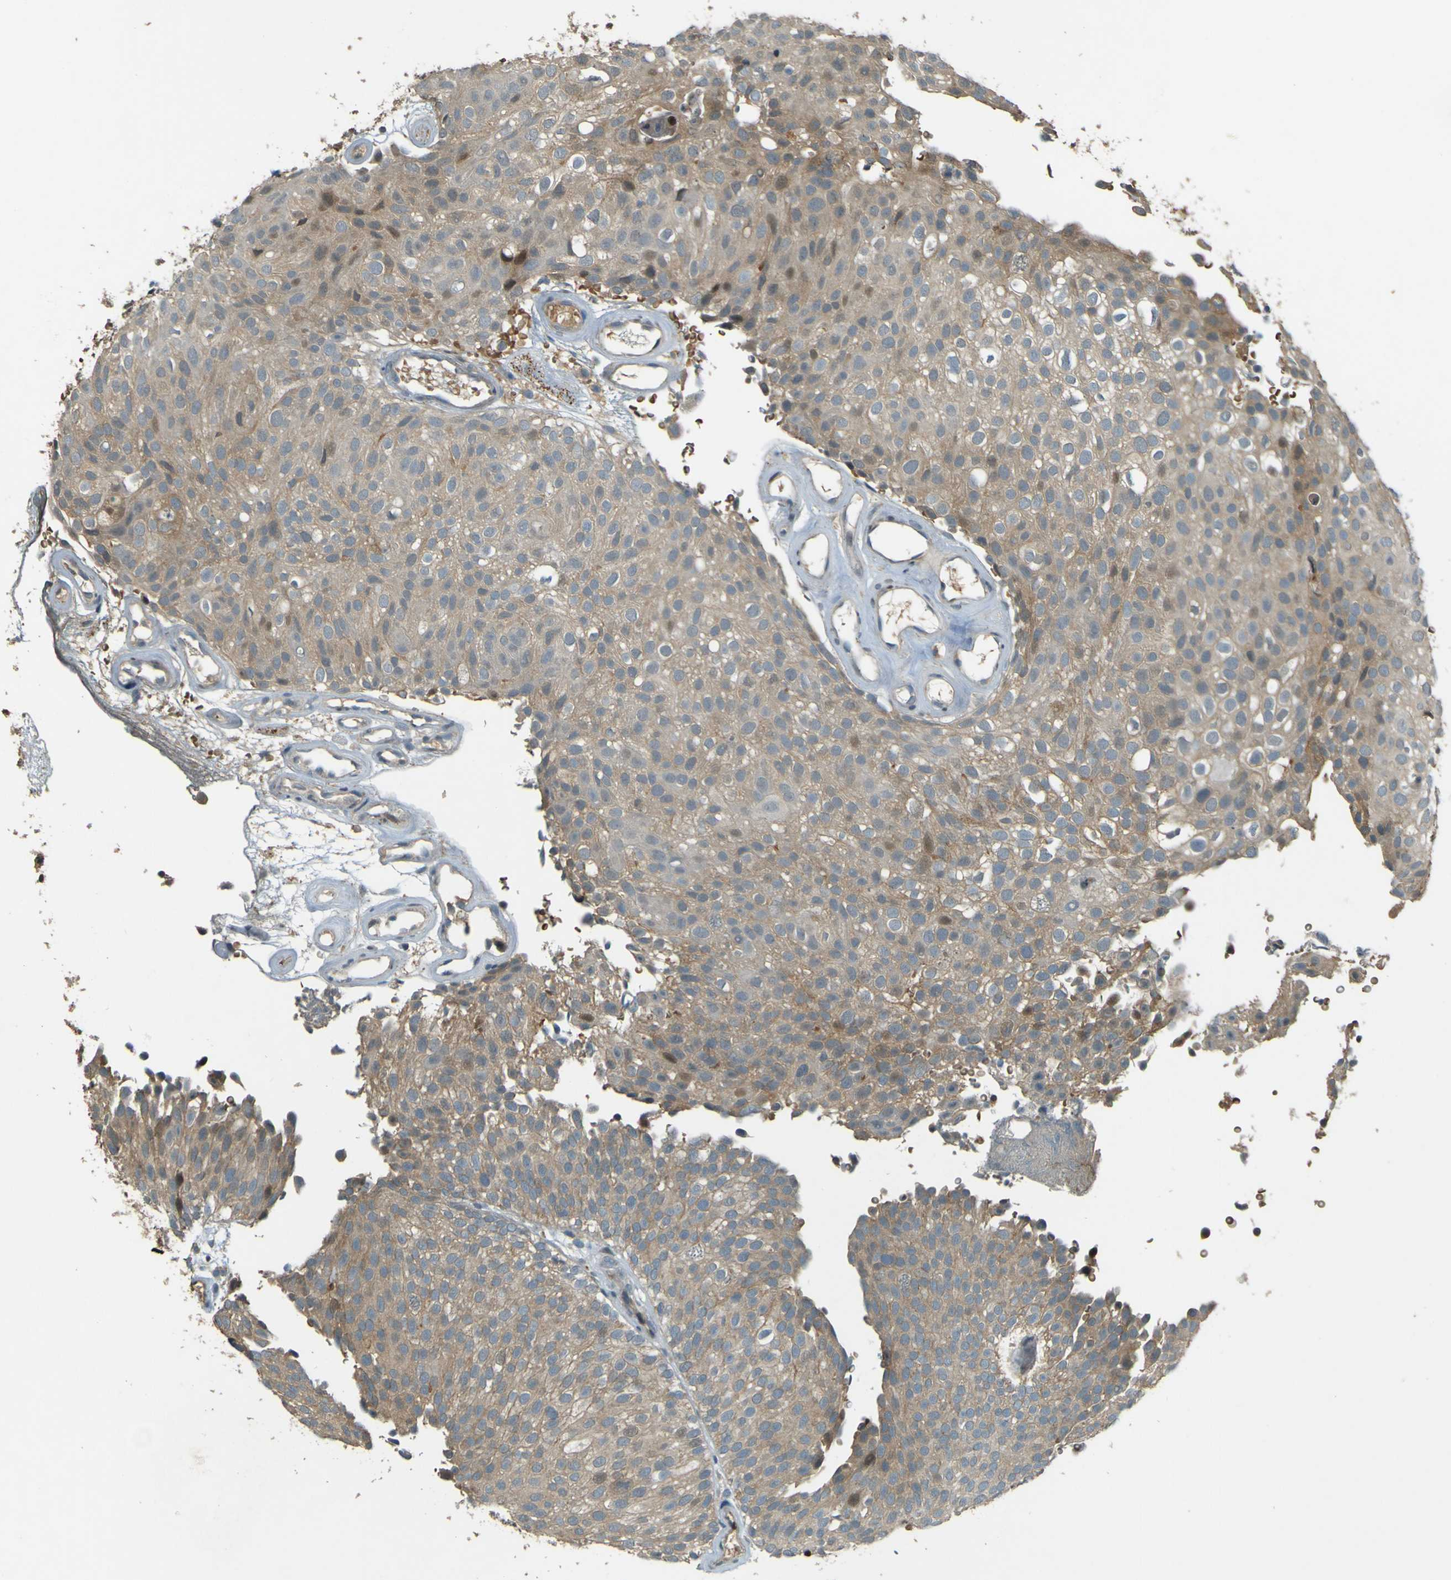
{"staining": {"intensity": "weak", "quantity": ">75%", "location": "cytoplasmic/membranous"}, "tissue": "urothelial cancer", "cell_type": "Tumor cells", "image_type": "cancer", "snomed": [{"axis": "morphology", "description": "Urothelial carcinoma, Low grade"}, {"axis": "topography", "description": "Urinary bladder"}], "caption": "Urothelial cancer stained with a brown dye demonstrates weak cytoplasmic/membranous positive staining in about >75% of tumor cells.", "gene": "MPDZ", "patient": {"sex": "male", "age": 78}}